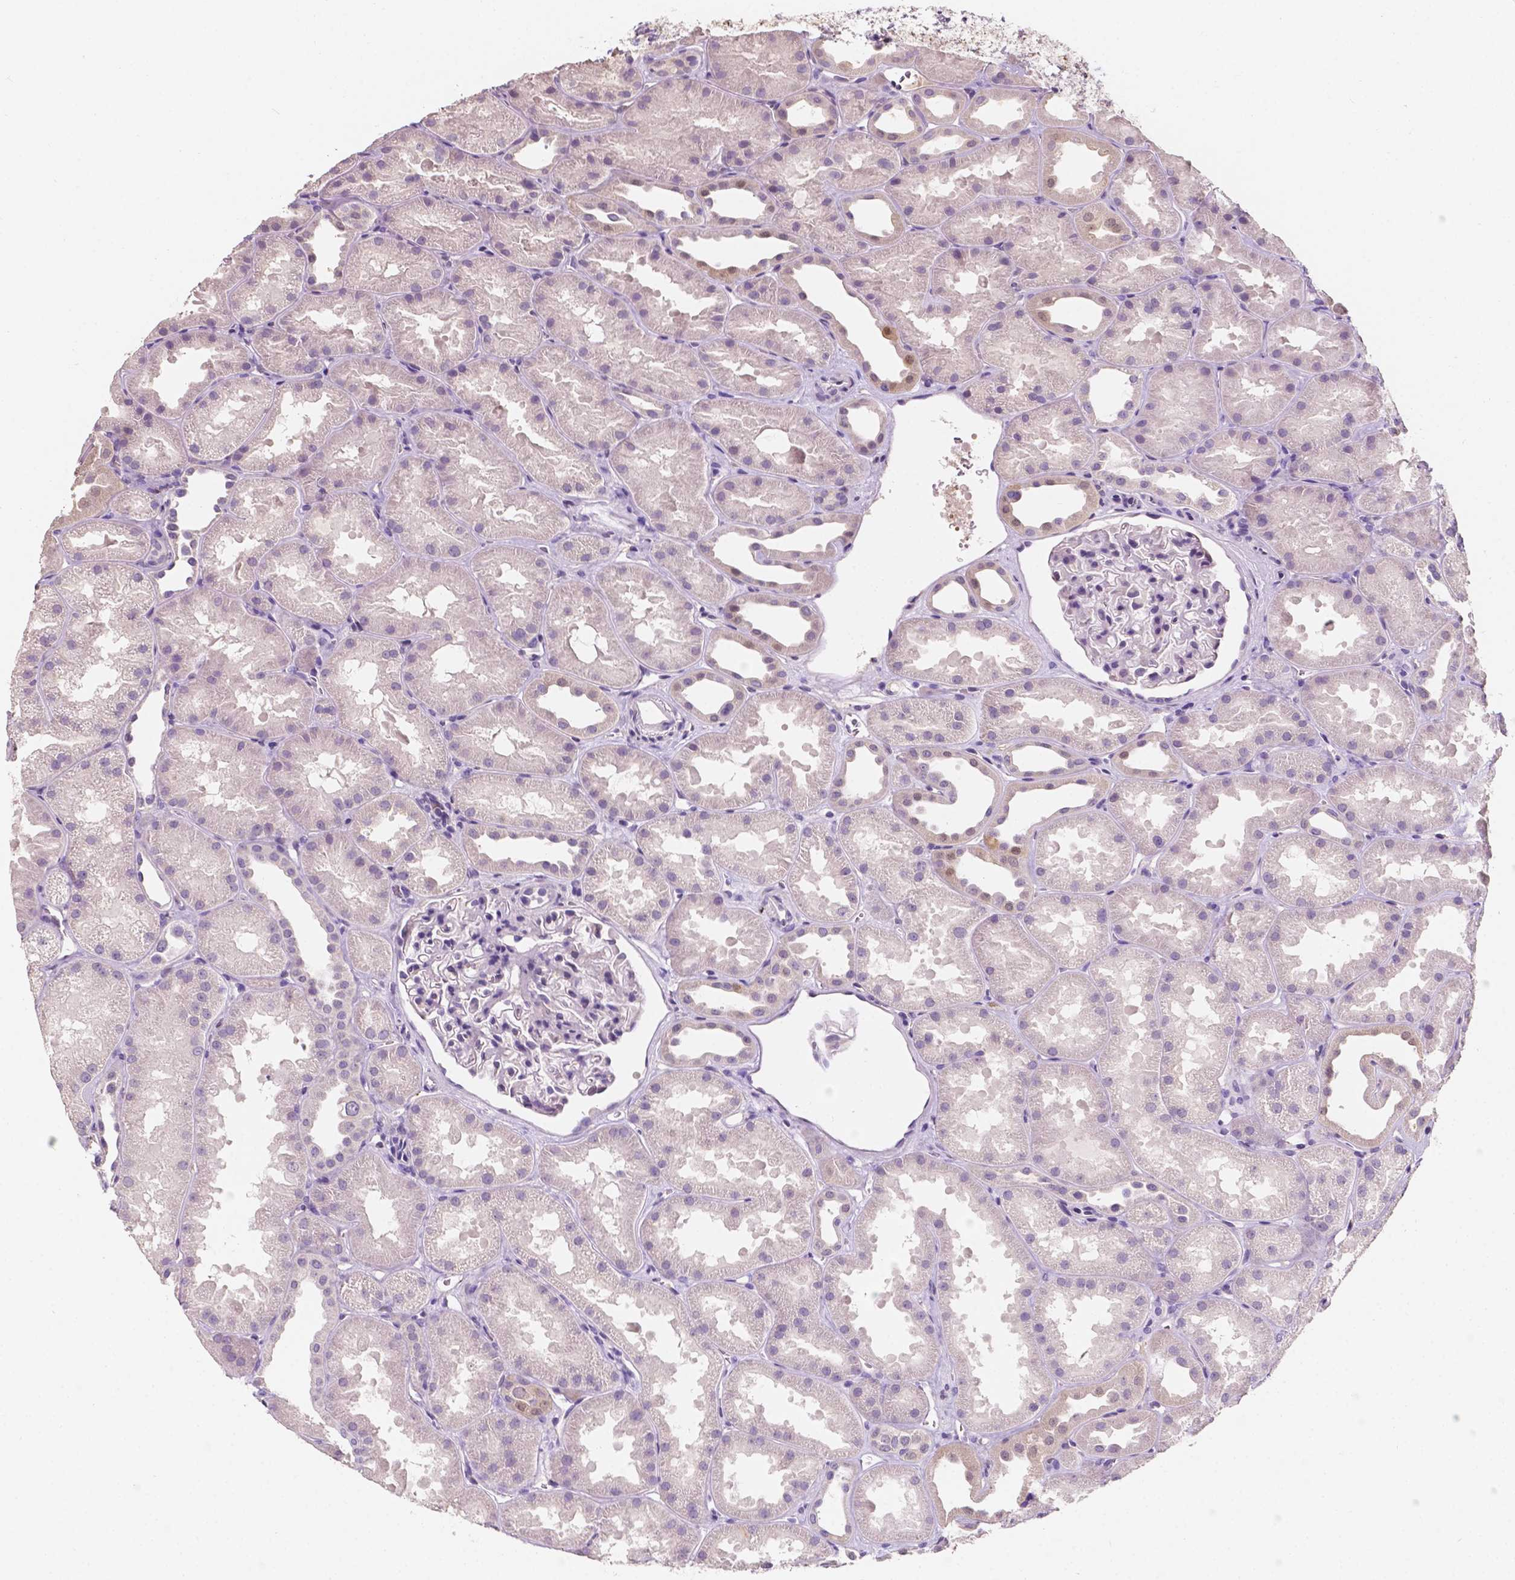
{"staining": {"intensity": "negative", "quantity": "none", "location": "none"}, "tissue": "kidney", "cell_type": "Cells in glomeruli", "image_type": "normal", "snomed": [{"axis": "morphology", "description": "Normal tissue, NOS"}, {"axis": "topography", "description": "Kidney"}], "caption": "A photomicrograph of human kidney is negative for staining in cells in glomeruli. (Stains: DAB immunohistochemistry with hematoxylin counter stain, Microscopy: brightfield microscopy at high magnification).", "gene": "SLC22A4", "patient": {"sex": "male", "age": 61}}